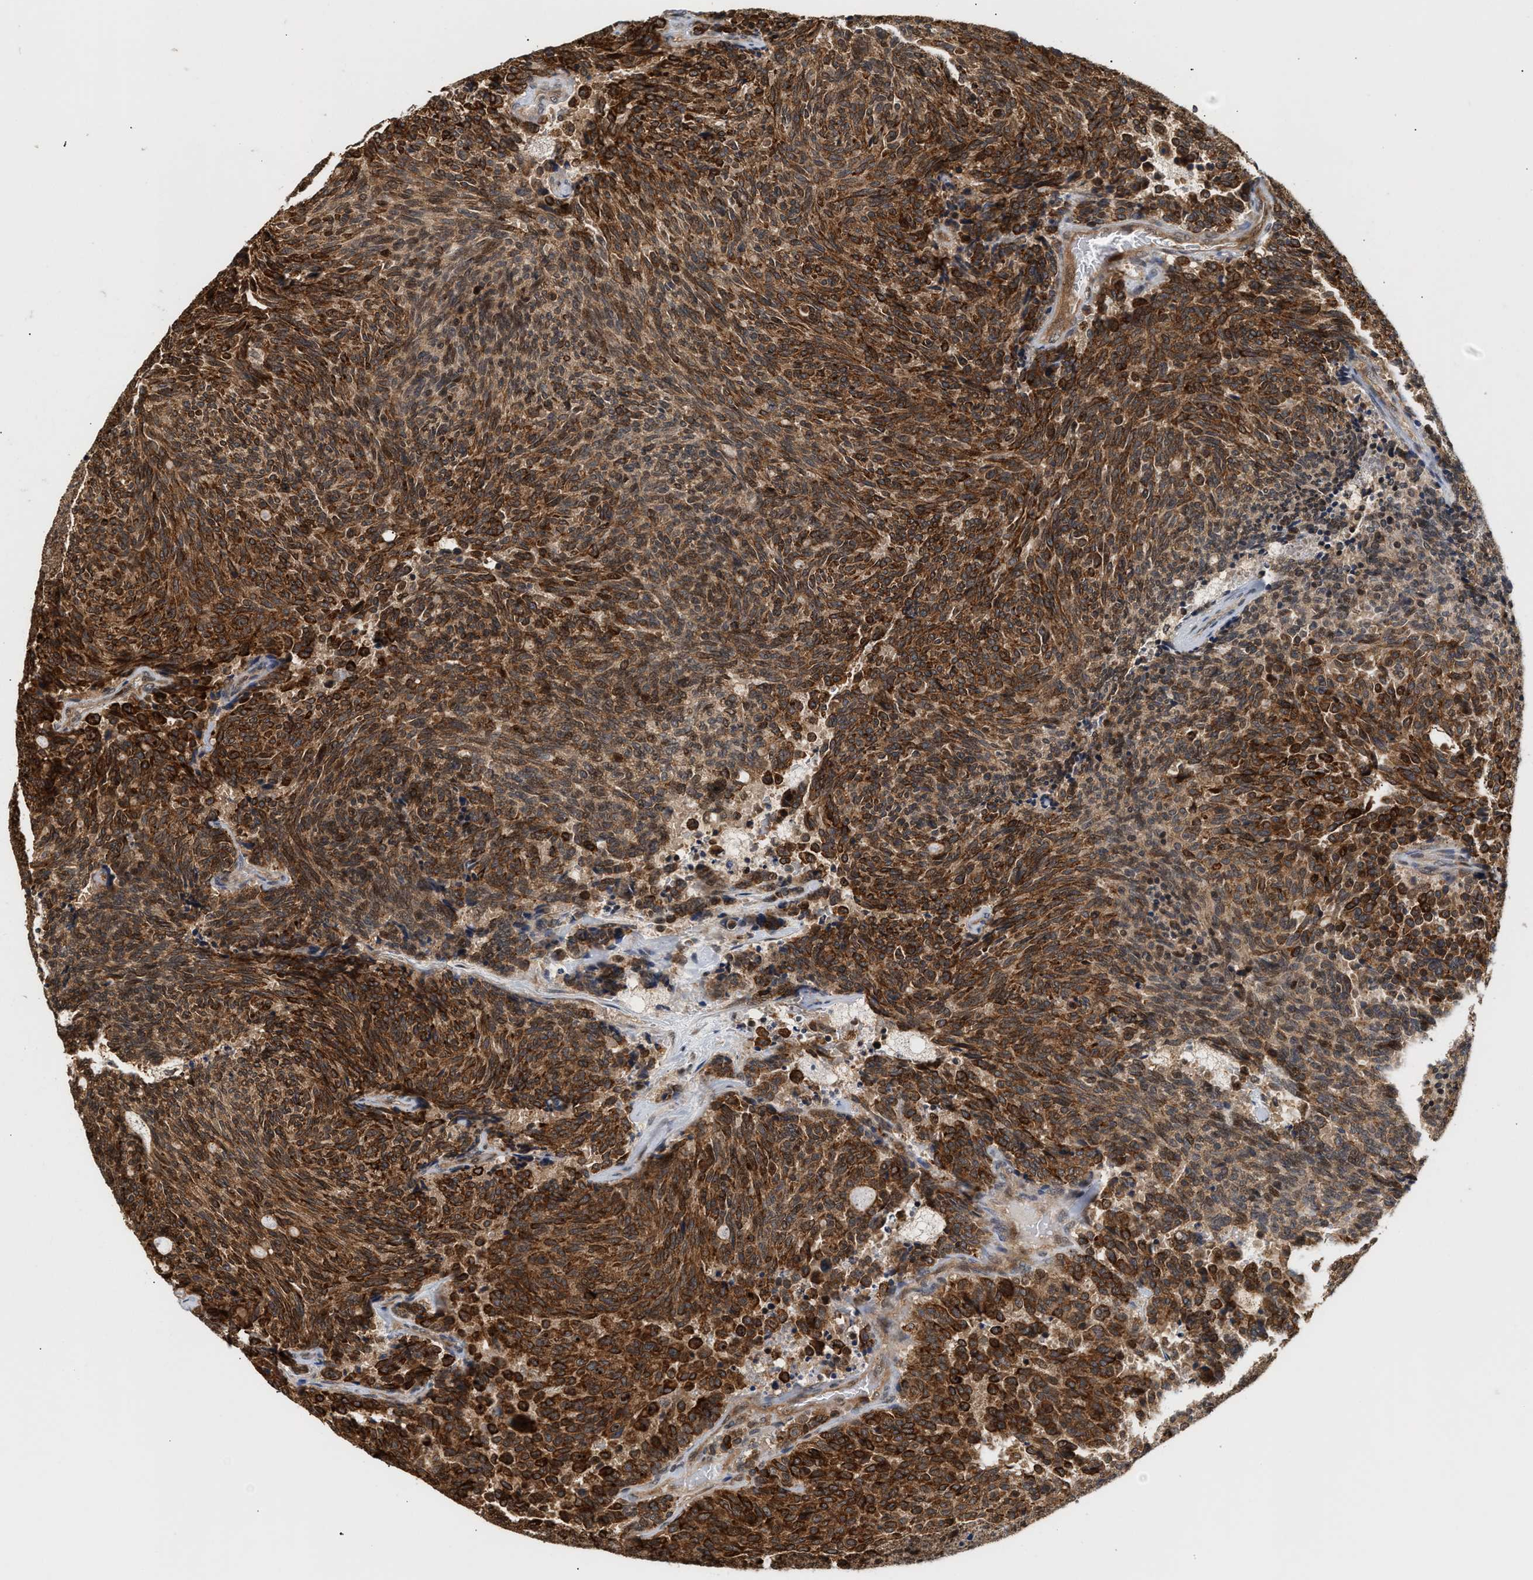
{"staining": {"intensity": "strong", "quantity": ">75%", "location": "cytoplasmic/membranous,nuclear"}, "tissue": "carcinoid", "cell_type": "Tumor cells", "image_type": "cancer", "snomed": [{"axis": "morphology", "description": "Carcinoid, malignant, NOS"}, {"axis": "topography", "description": "Pancreas"}], "caption": "Immunohistochemical staining of human carcinoid reveals high levels of strong cytoplasmic/membranous and nuclear expression in about >75% of tumor cells.", "gene": "ABHD5", "patient": {"sex": "female", "age": 54}}